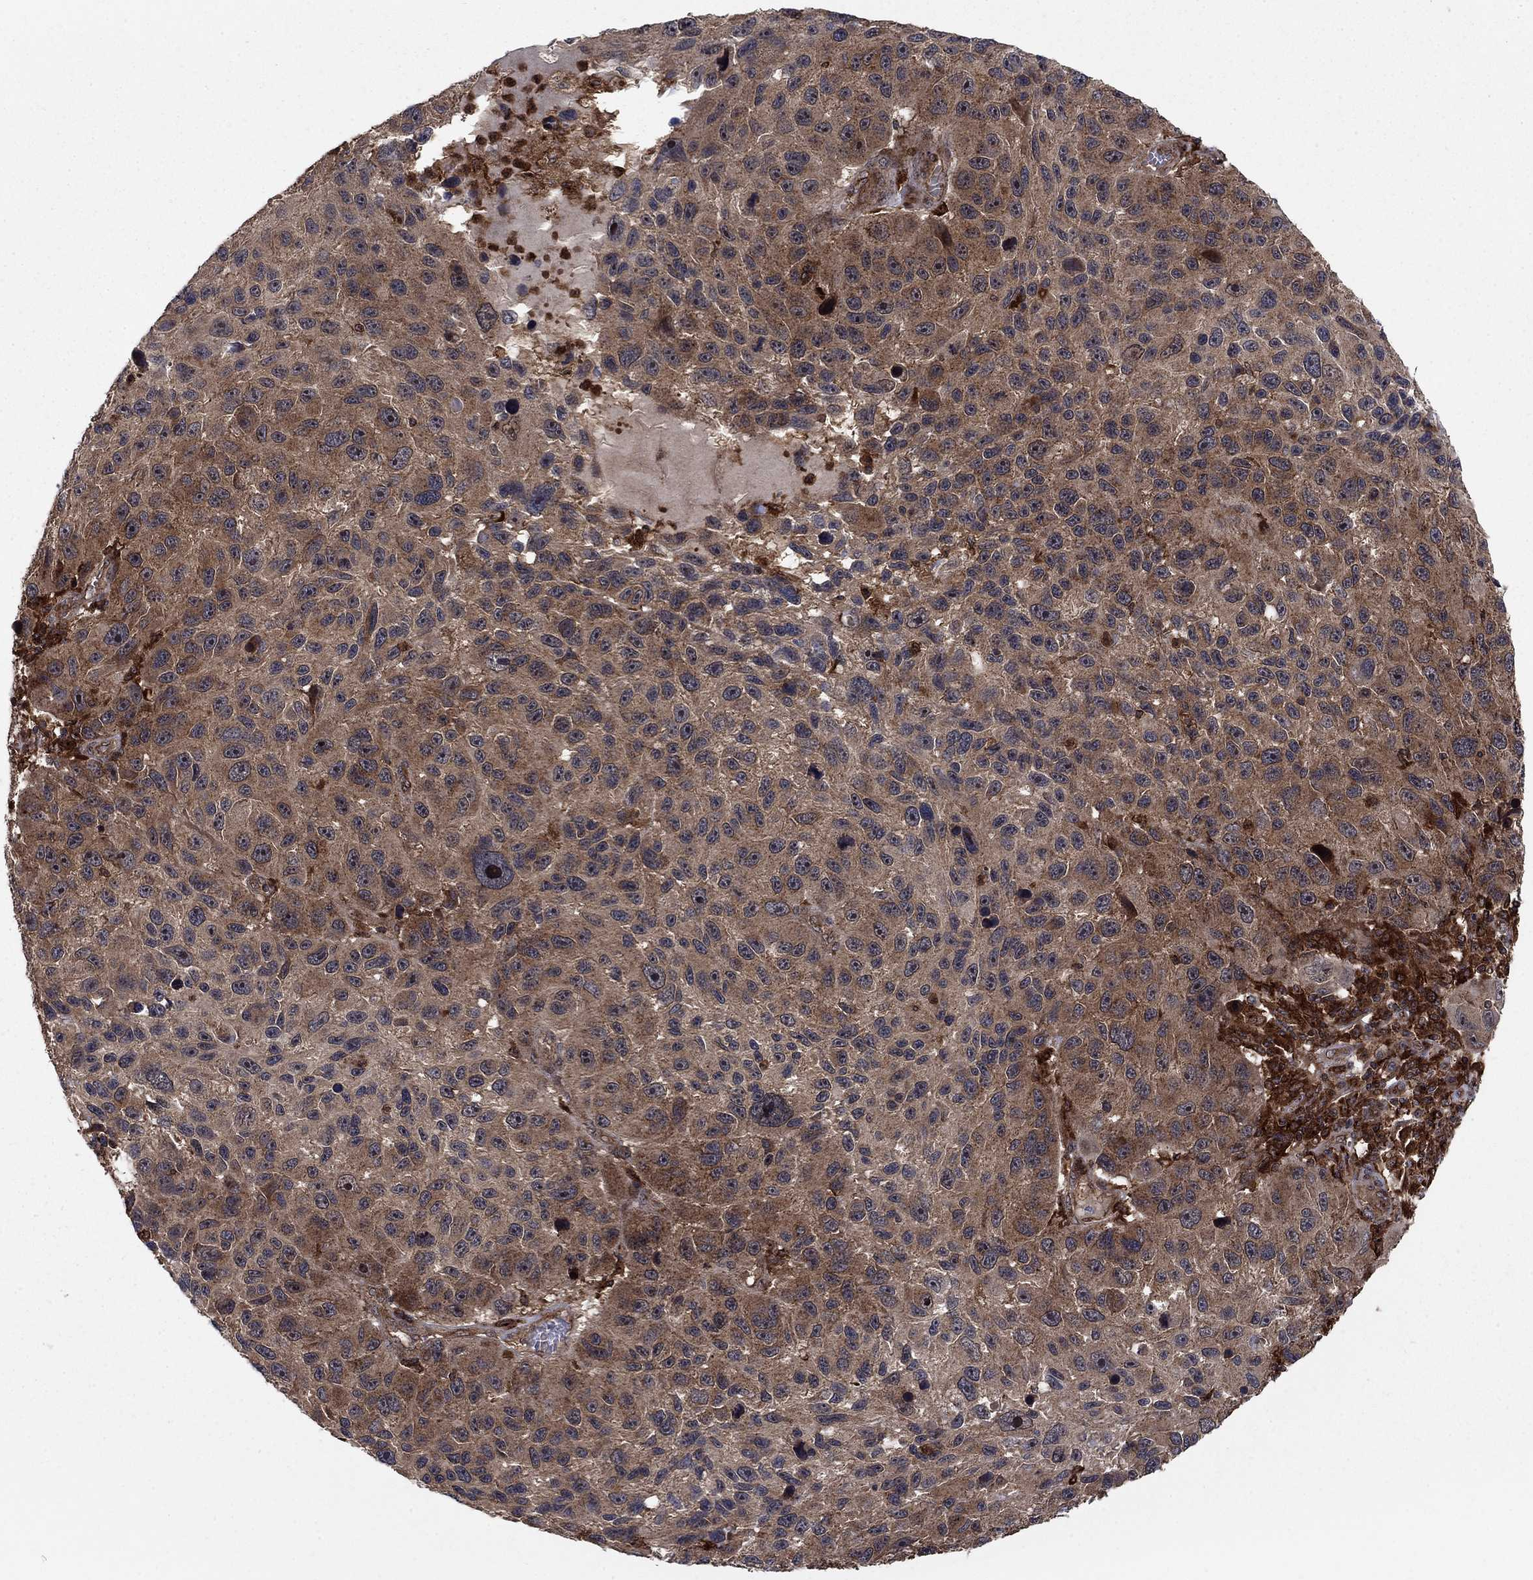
{"staining": {"intensity": "moderate", "quantity": ">75%", "location": "cytoplasmic/membranous"}, "tissue": "melanoma", "cell_type": "Tumor cells", "image_type": "cancer", "snomed": [{"axis": "morphology", "description": "Malignant melanoma, NOS"}, {"axis": "topography", "description": "Skin"}], "caption": "Malignant melanoma stained with DAB (3,3'-diaminobenzidine) immunohistochemistry demonstrates medium levels of moderate cytoplasmic/membranous expression in about >75% of tumor cells.", "gene": "IFI35", "patient": {"sex": "male", "age": 53}}